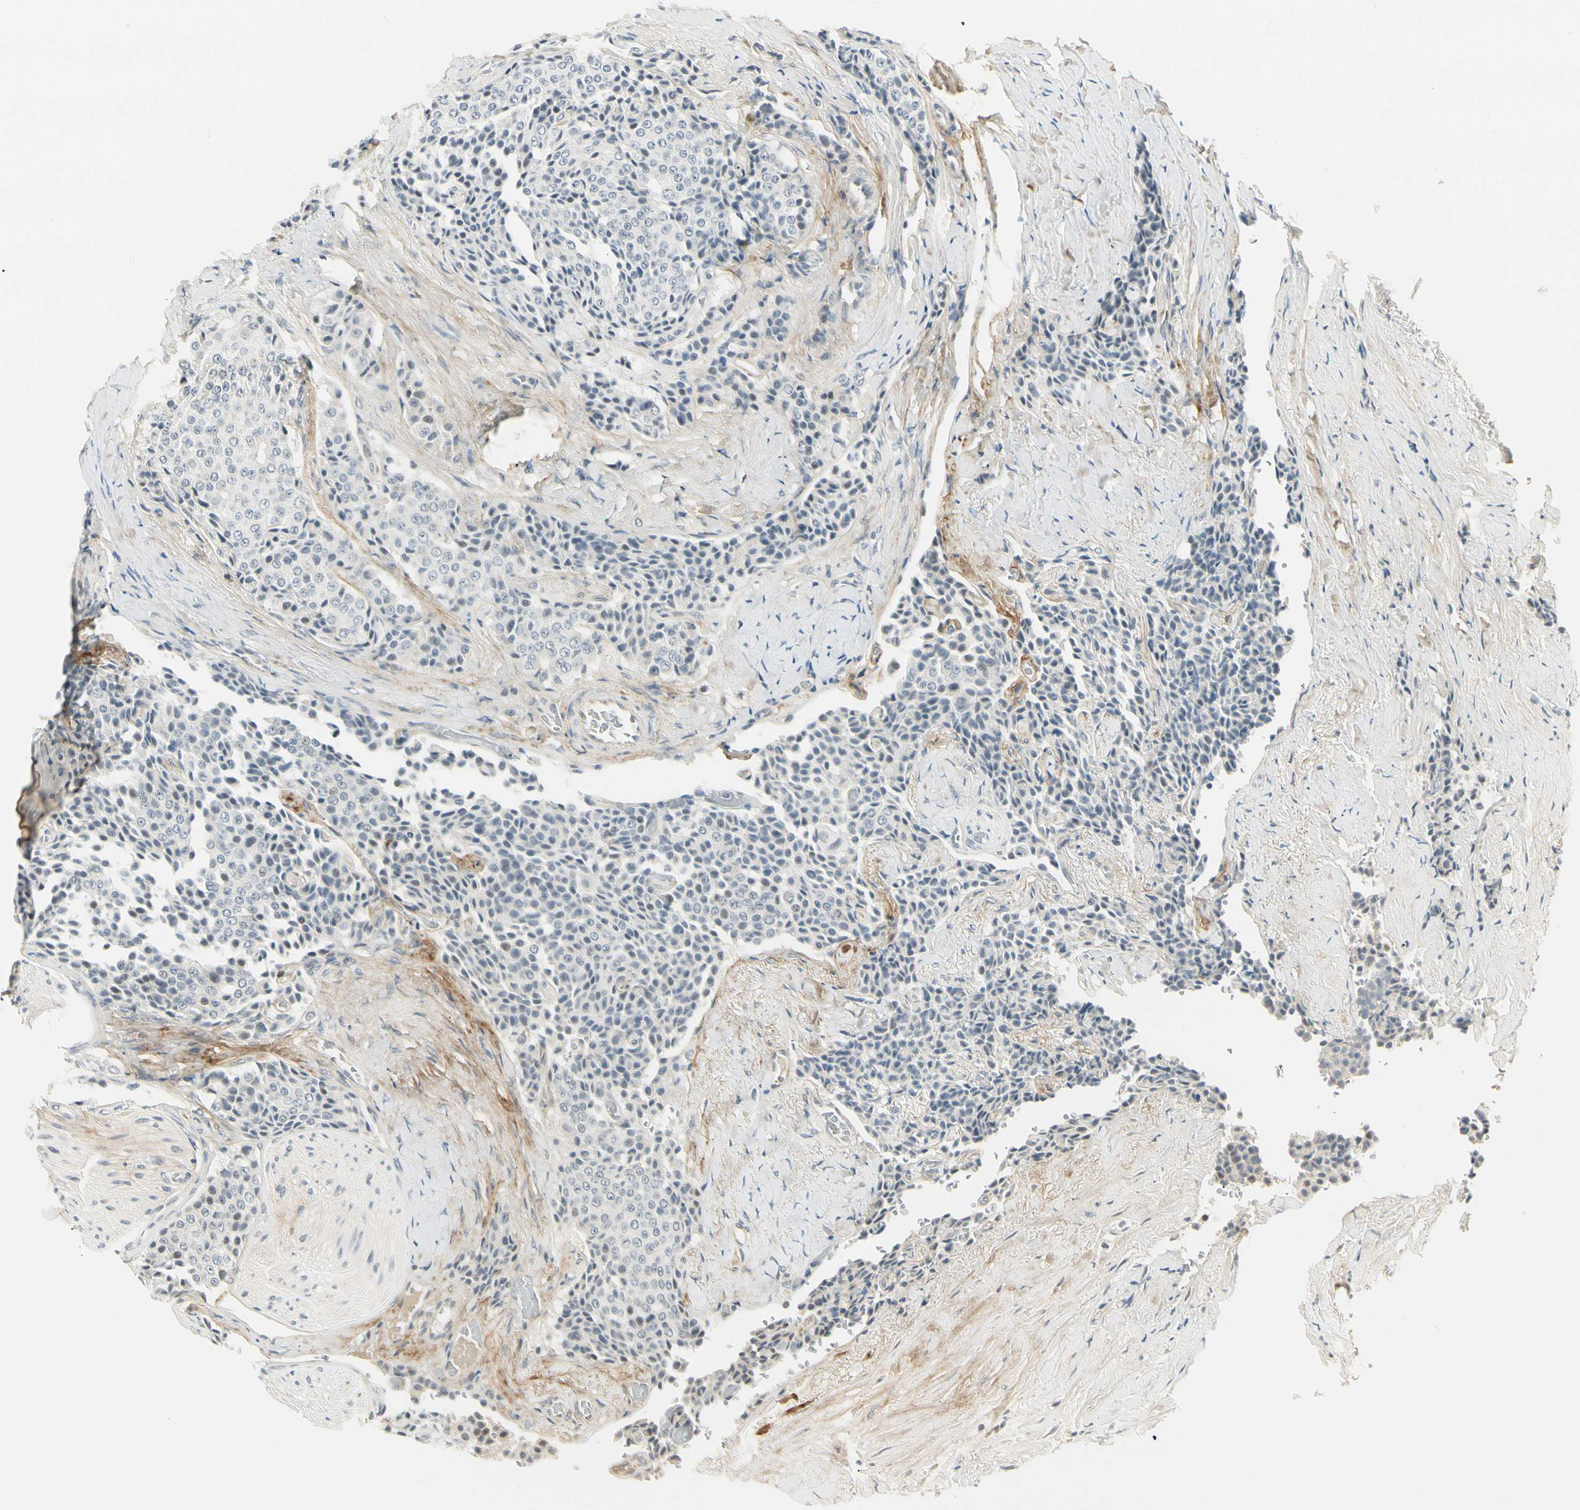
{"staining": {"intensity": "negative", "quantity": "none", "location": "none"}, "tissue": "carcinoid", "cell_type": "Tumor cells", "image_type": "cancer", "snomed": [{"axis": "morphology", "description": "Carcinoid, malignant, NOS"}, {"axis": "topography", "description": "Colon"}], "caption": "This is an immunohistochemistry histopathology image of human malignant carcinoid. There is no positivity in tumor cells.", "gene": "ASPN", "patient": {"sex": "female", "age": 61}}